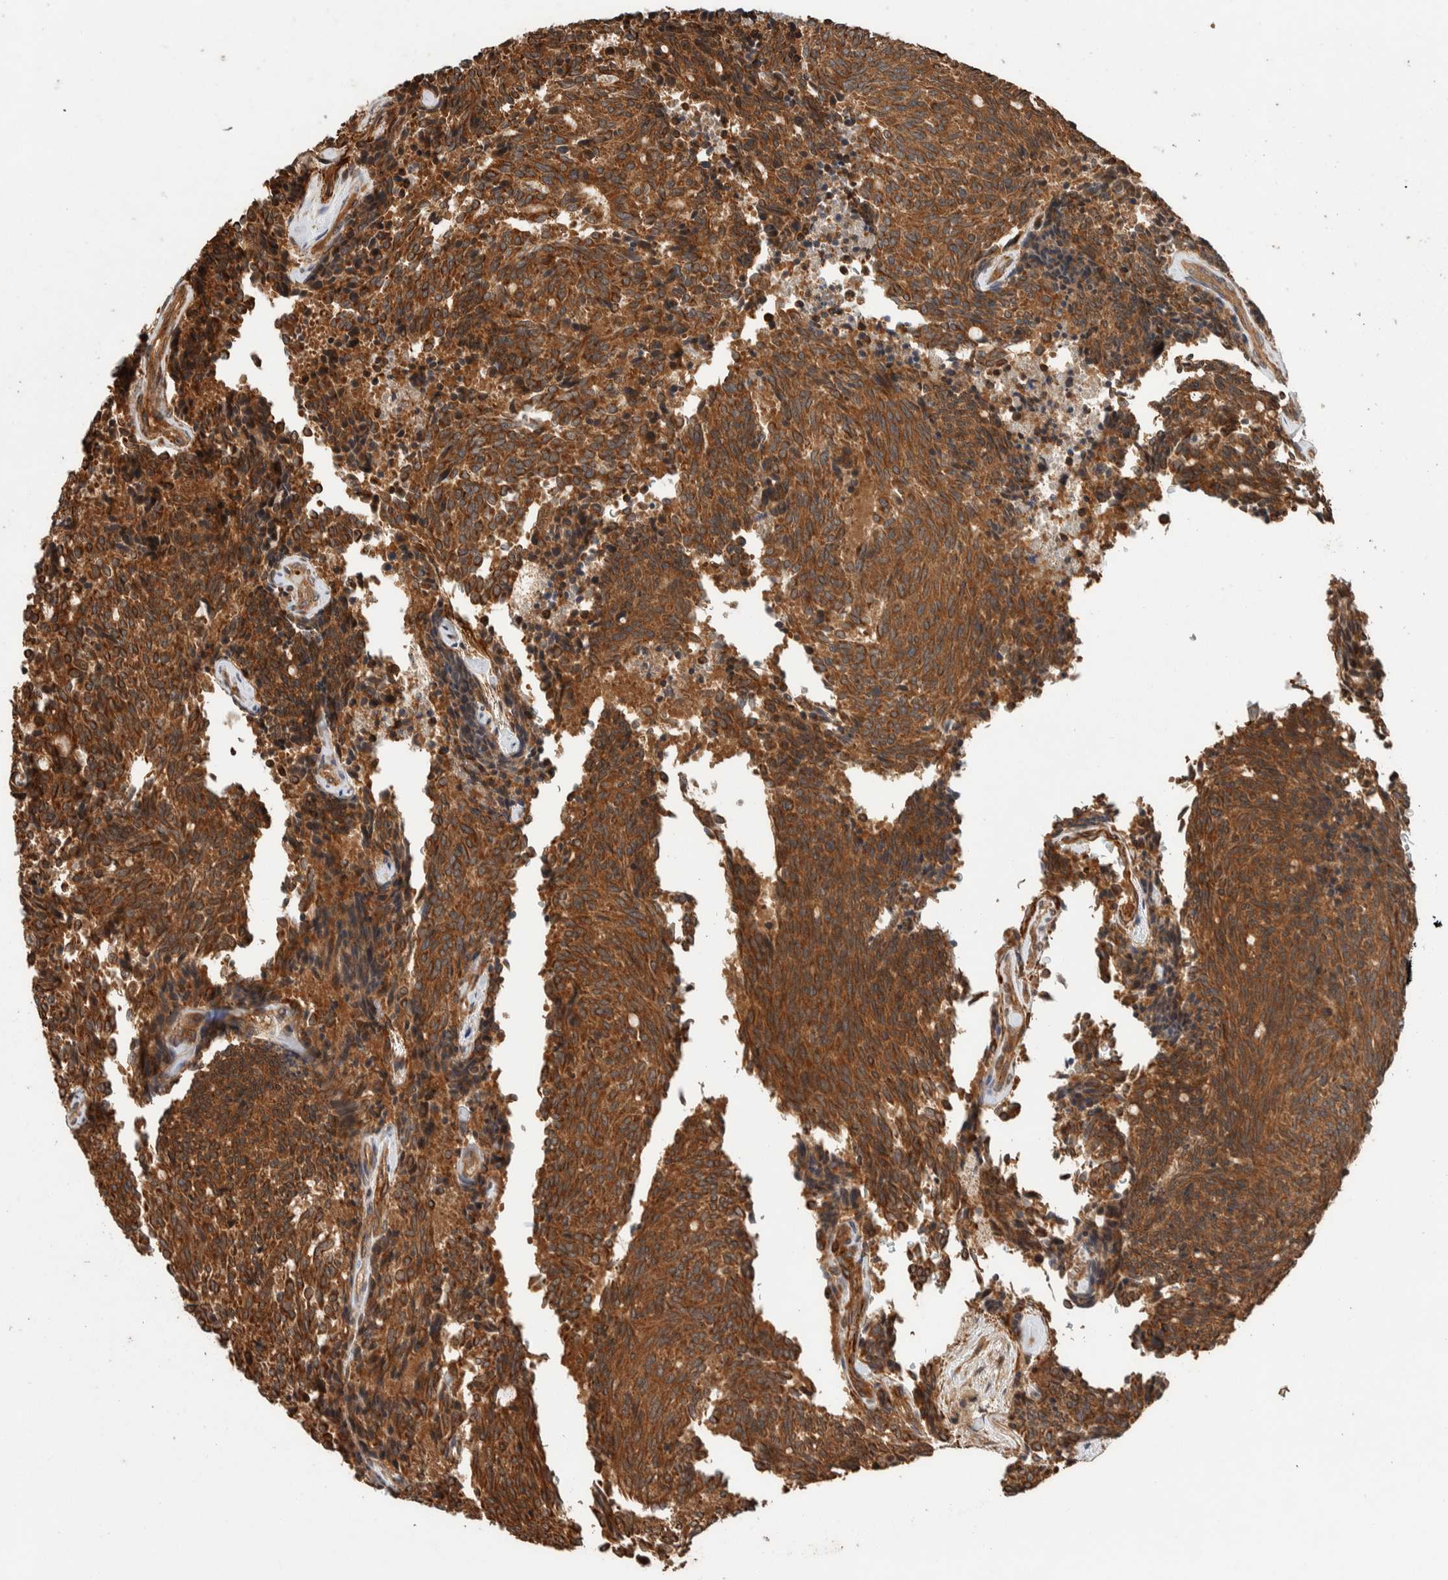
{"staining": {"intensity": "moderate", "quantity": ">75%", "location": "cytoplasmic/membranous"}, "tissue": "carcinoid", "cell_type": "Tumor cells", "image_type": "cancer", "snomed": [{"axis": "morphology", "description": "Carcinoid, malignant, NOS"}, {"axis": "topography", "description": "Pancreas"}], "caption": "DAB immunohistochemical staining of human carcinoid (malignant) exhibits moderate cytoplasmic/membranous protein staining in approximately >75% of tumor cells. The staining was performed using DAB to visualize the protein expression in brown, while the nuclei were stained in blue with hematoxylin (Magnification: 20x).", "gene": "SYNRG", "patient": {"sex": "female", "age": 54}}